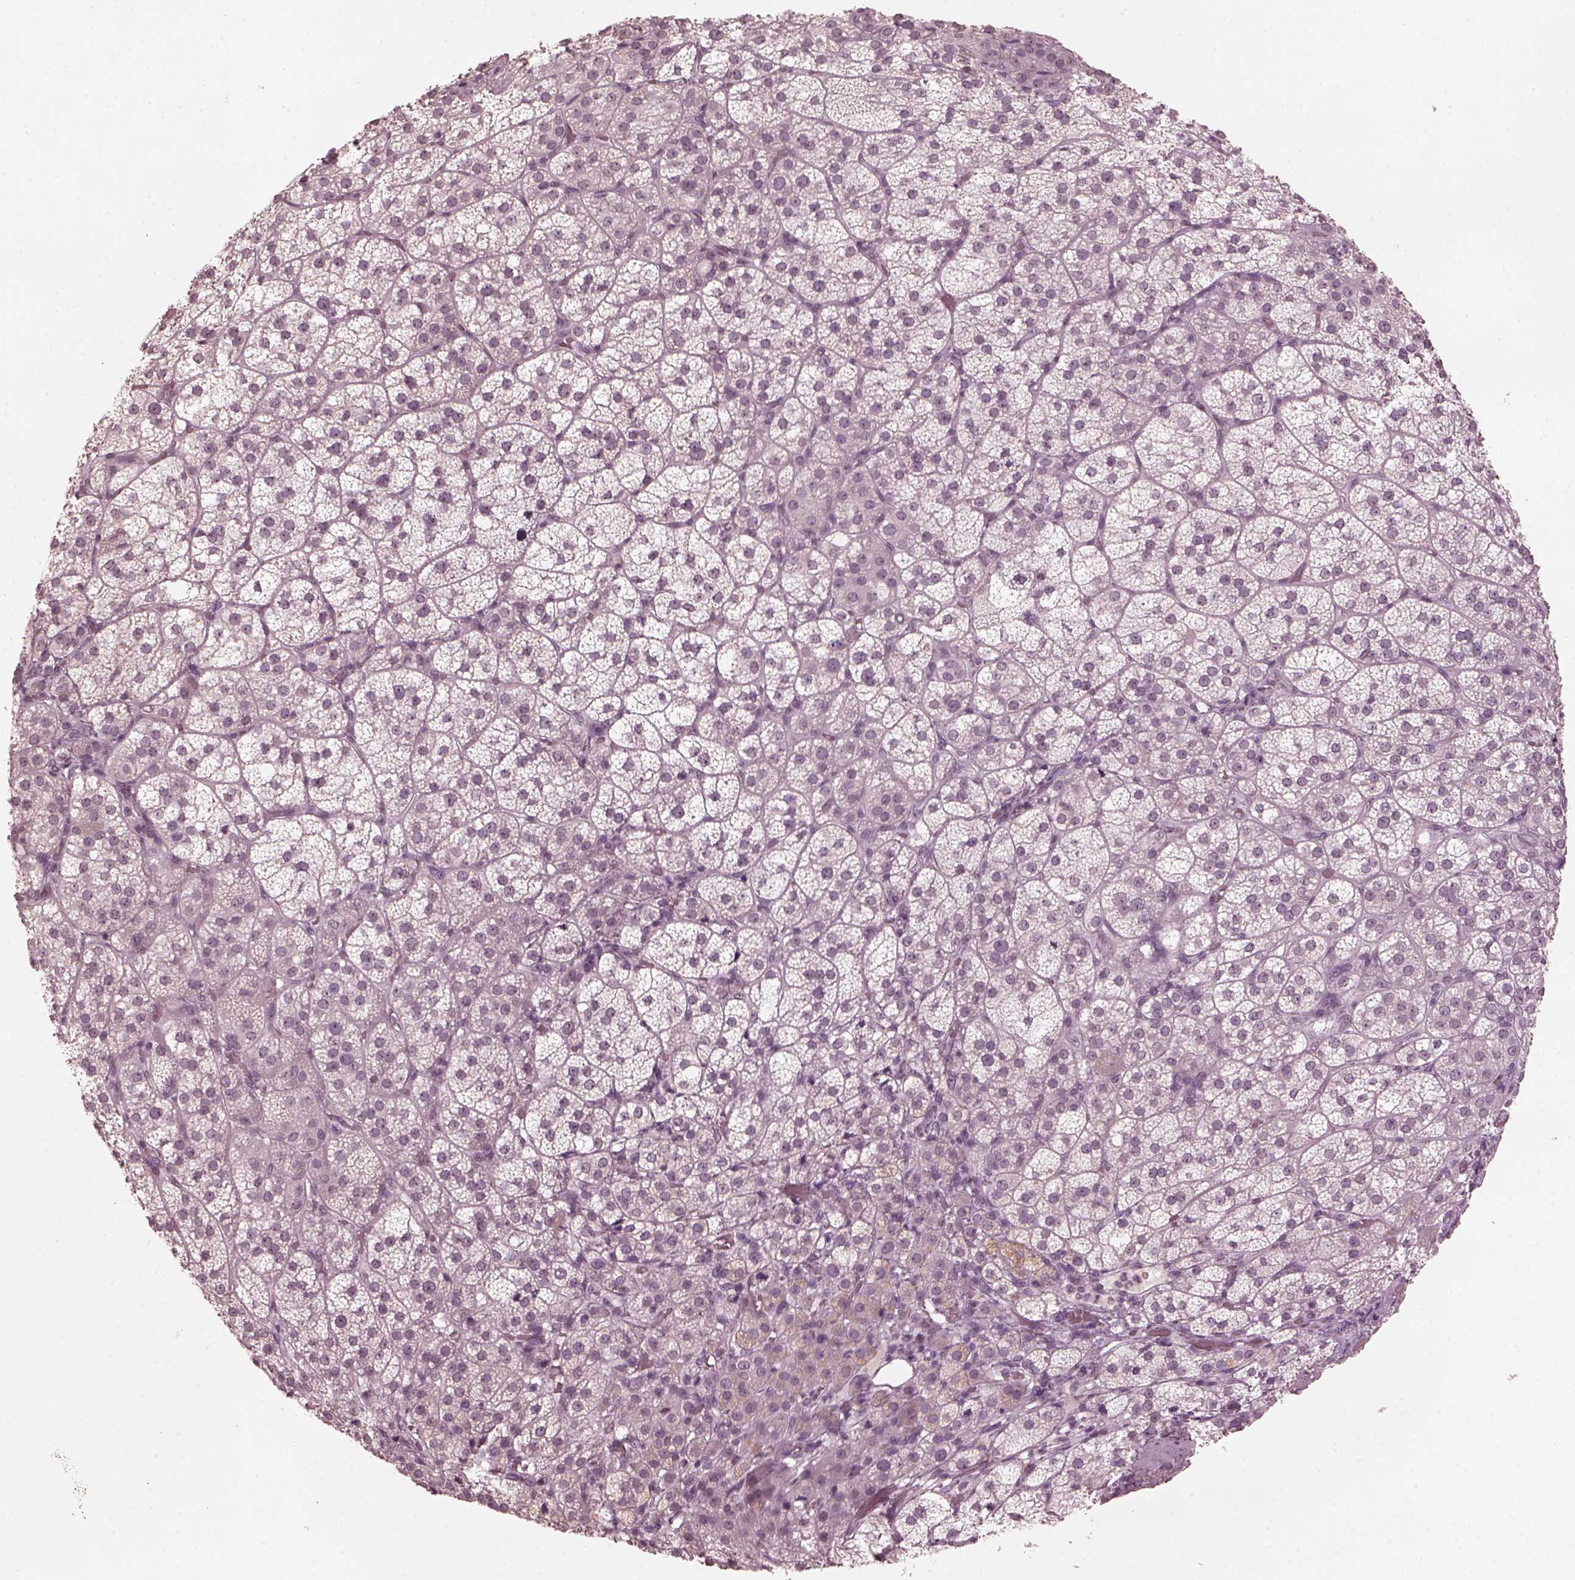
{"staining": {"intensity": "weak", "quantity": "<25%", "location": "cytoplasmic/membranous"}, "tissue": "adrenal gland", "cell_type": "Glandular cells", "image_type": "normal", "snomed": [{"axis": "morphology", "description": "Normal tissue, NOS"}, {"axis": "topography", "description": "Adrenal gland"}], "caption": "The photomicrograph demonstrates no staining of glandular cells in benign adrenal gland.", "gene": "KRT79", "patient": {"sex": "female", "age": 60}}